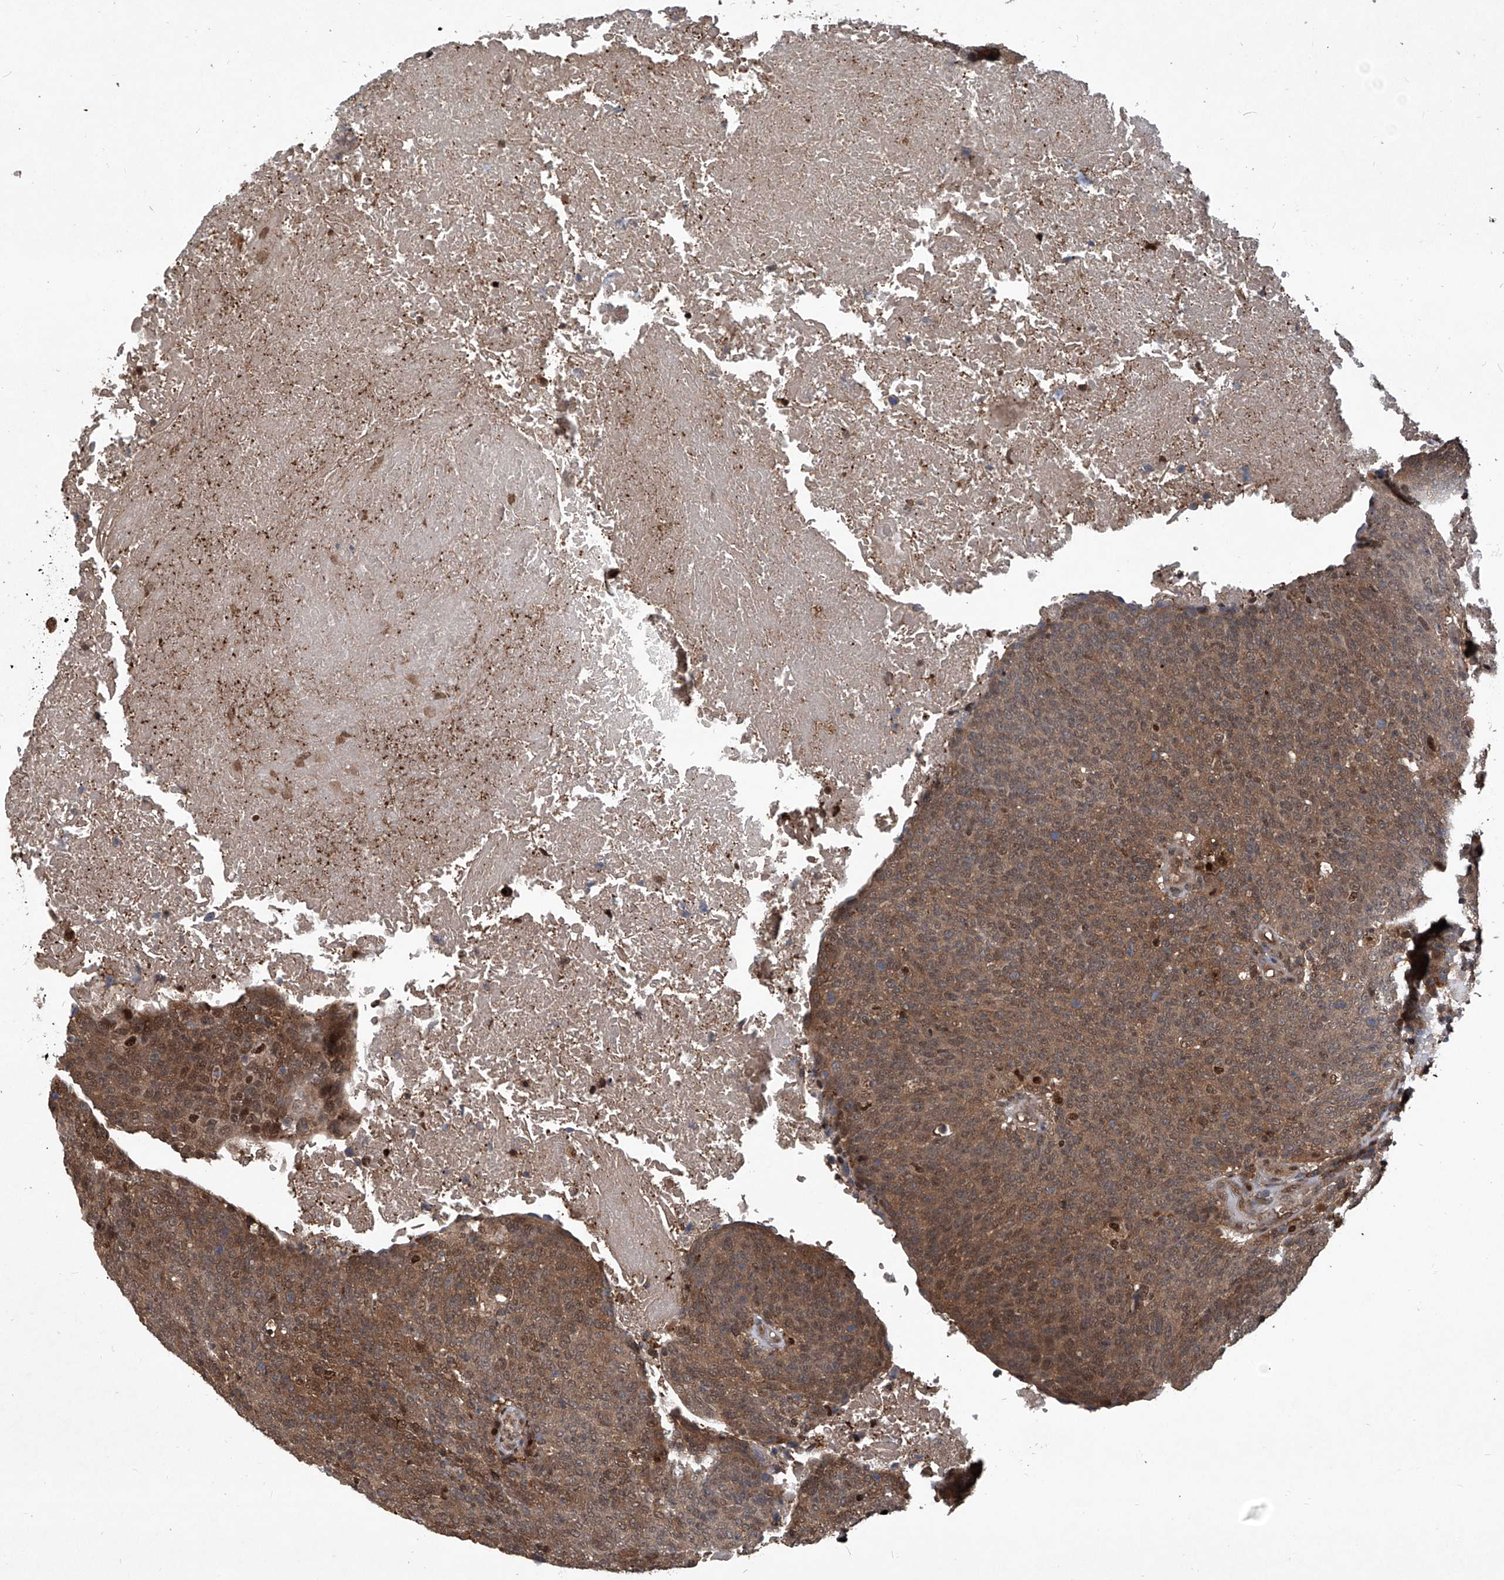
{"staining": {"intensity": "moderate", "quantity": ">75%", "location": "cytoplasmic/membranous,nuclear"}, "tissue": "head and neck cancer", "cell_type": "Tumor cells", "image_type": "cancer", "snomed": [{"axis": "morphology", "description": "Squamous cell carcinoma, NOS"}, {"axis": "morphology", "description": "Squamous cell carcinoma, metastatic, NOS"}, {"axis": "topography", "description": "Lymph node"}, {"axis": "topography", "description": "Head-Neck"}], "caption": "Immunohistochemical staining of human head and neck metastatic squamous cell carcinoma displays medium levels of moderate cytoplasmic/membranous and nuclear positivity in approximately >75% of tumor cells.", "gene": "PSMB1", "patient": {"sex": "male", "age": 62}}